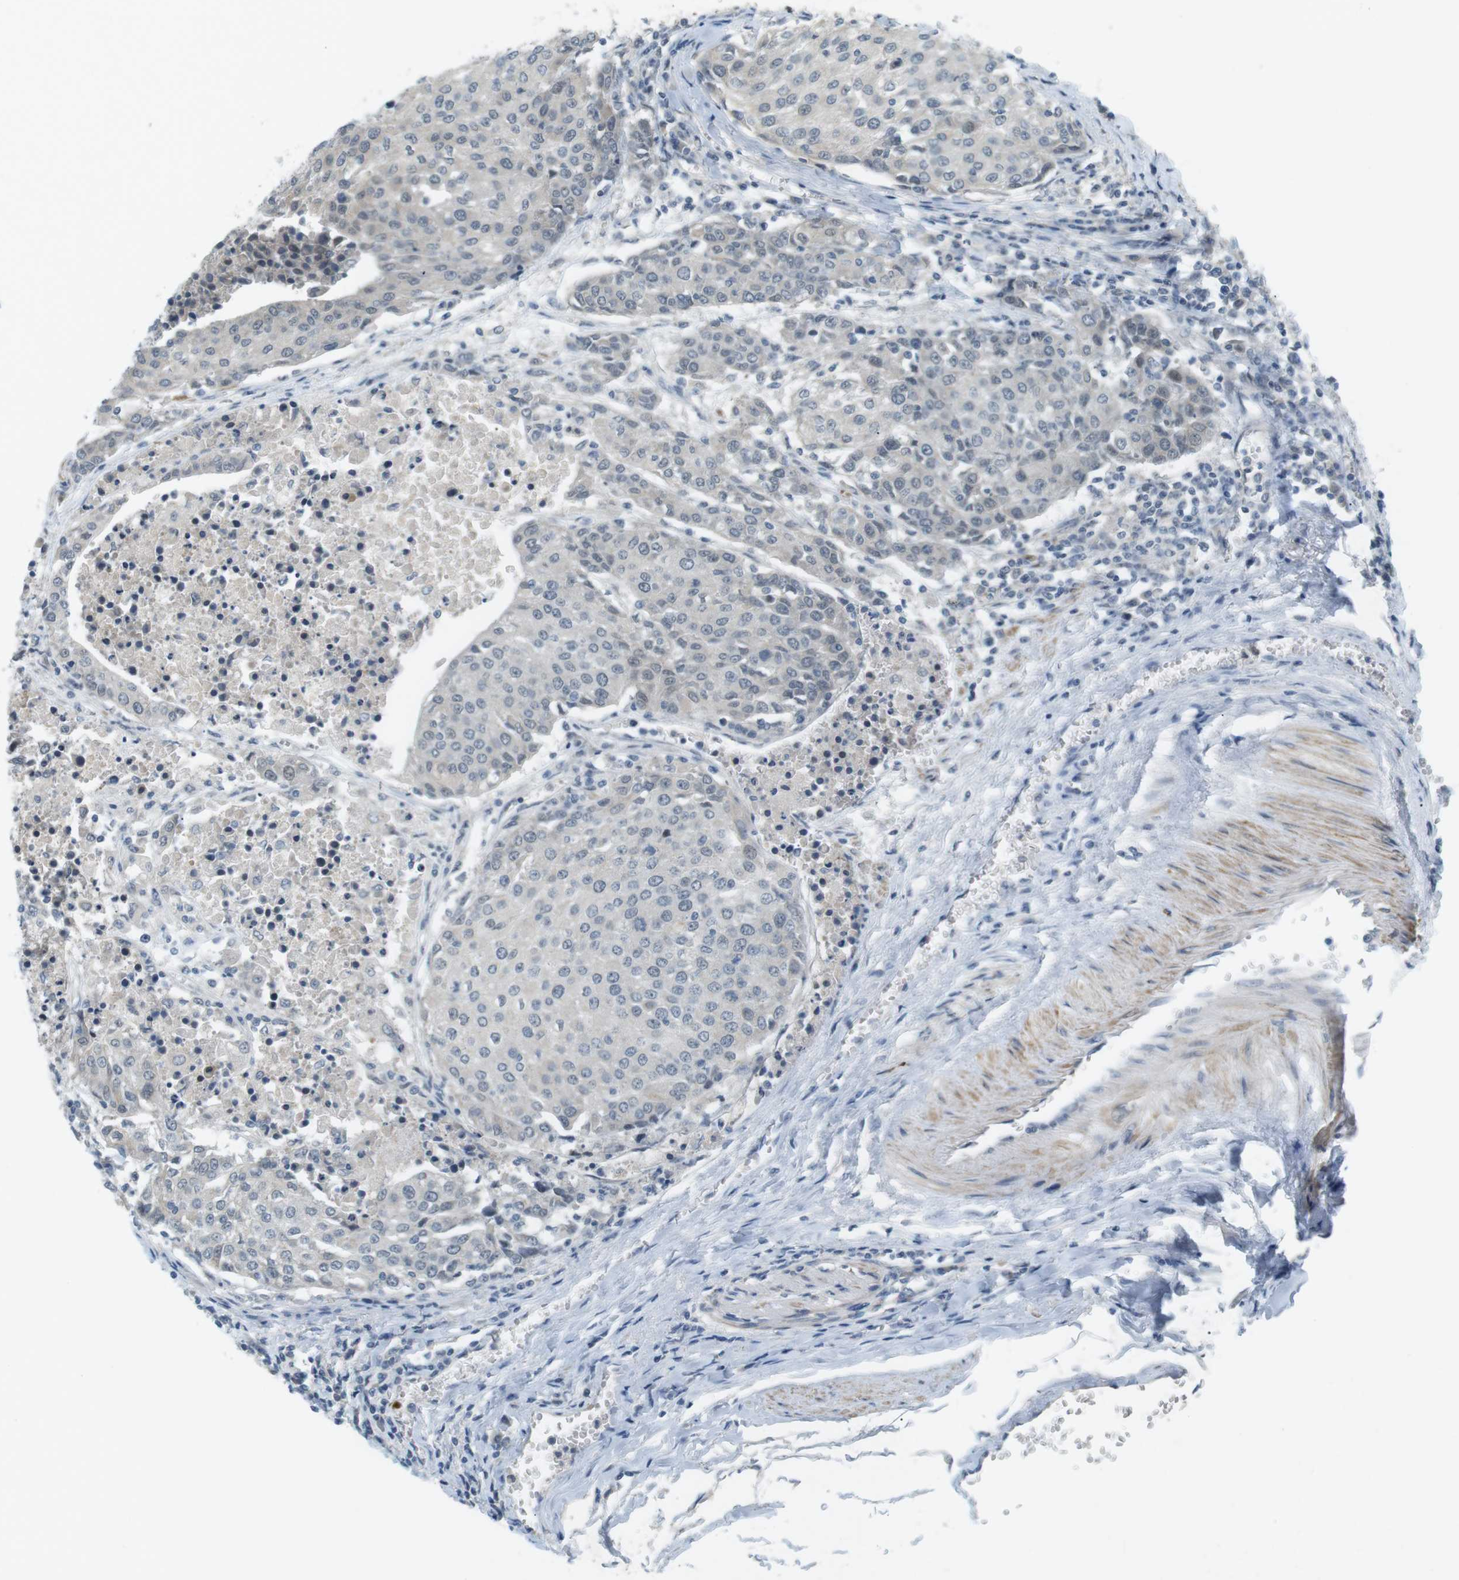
{"staining": {"intensity": "negative", "quantity": "none", "location": "none"}, "tissue": "urothelial cancer", "cell_type": "Tumor cells", "image_type": "cancer", "snomed": [{"axis": "morphology", "description": "Urothelial carcinoma, High grade"}, {"axis": "topography", "description": "Urinary bladder"}], "caption": "Immunohistochemical staining of human high-grade urothelial carcinoma demonstrates no significant positivity in tumor cells.", "gene": "RTN3", "patient": {"sex": "female", "age": 85}}